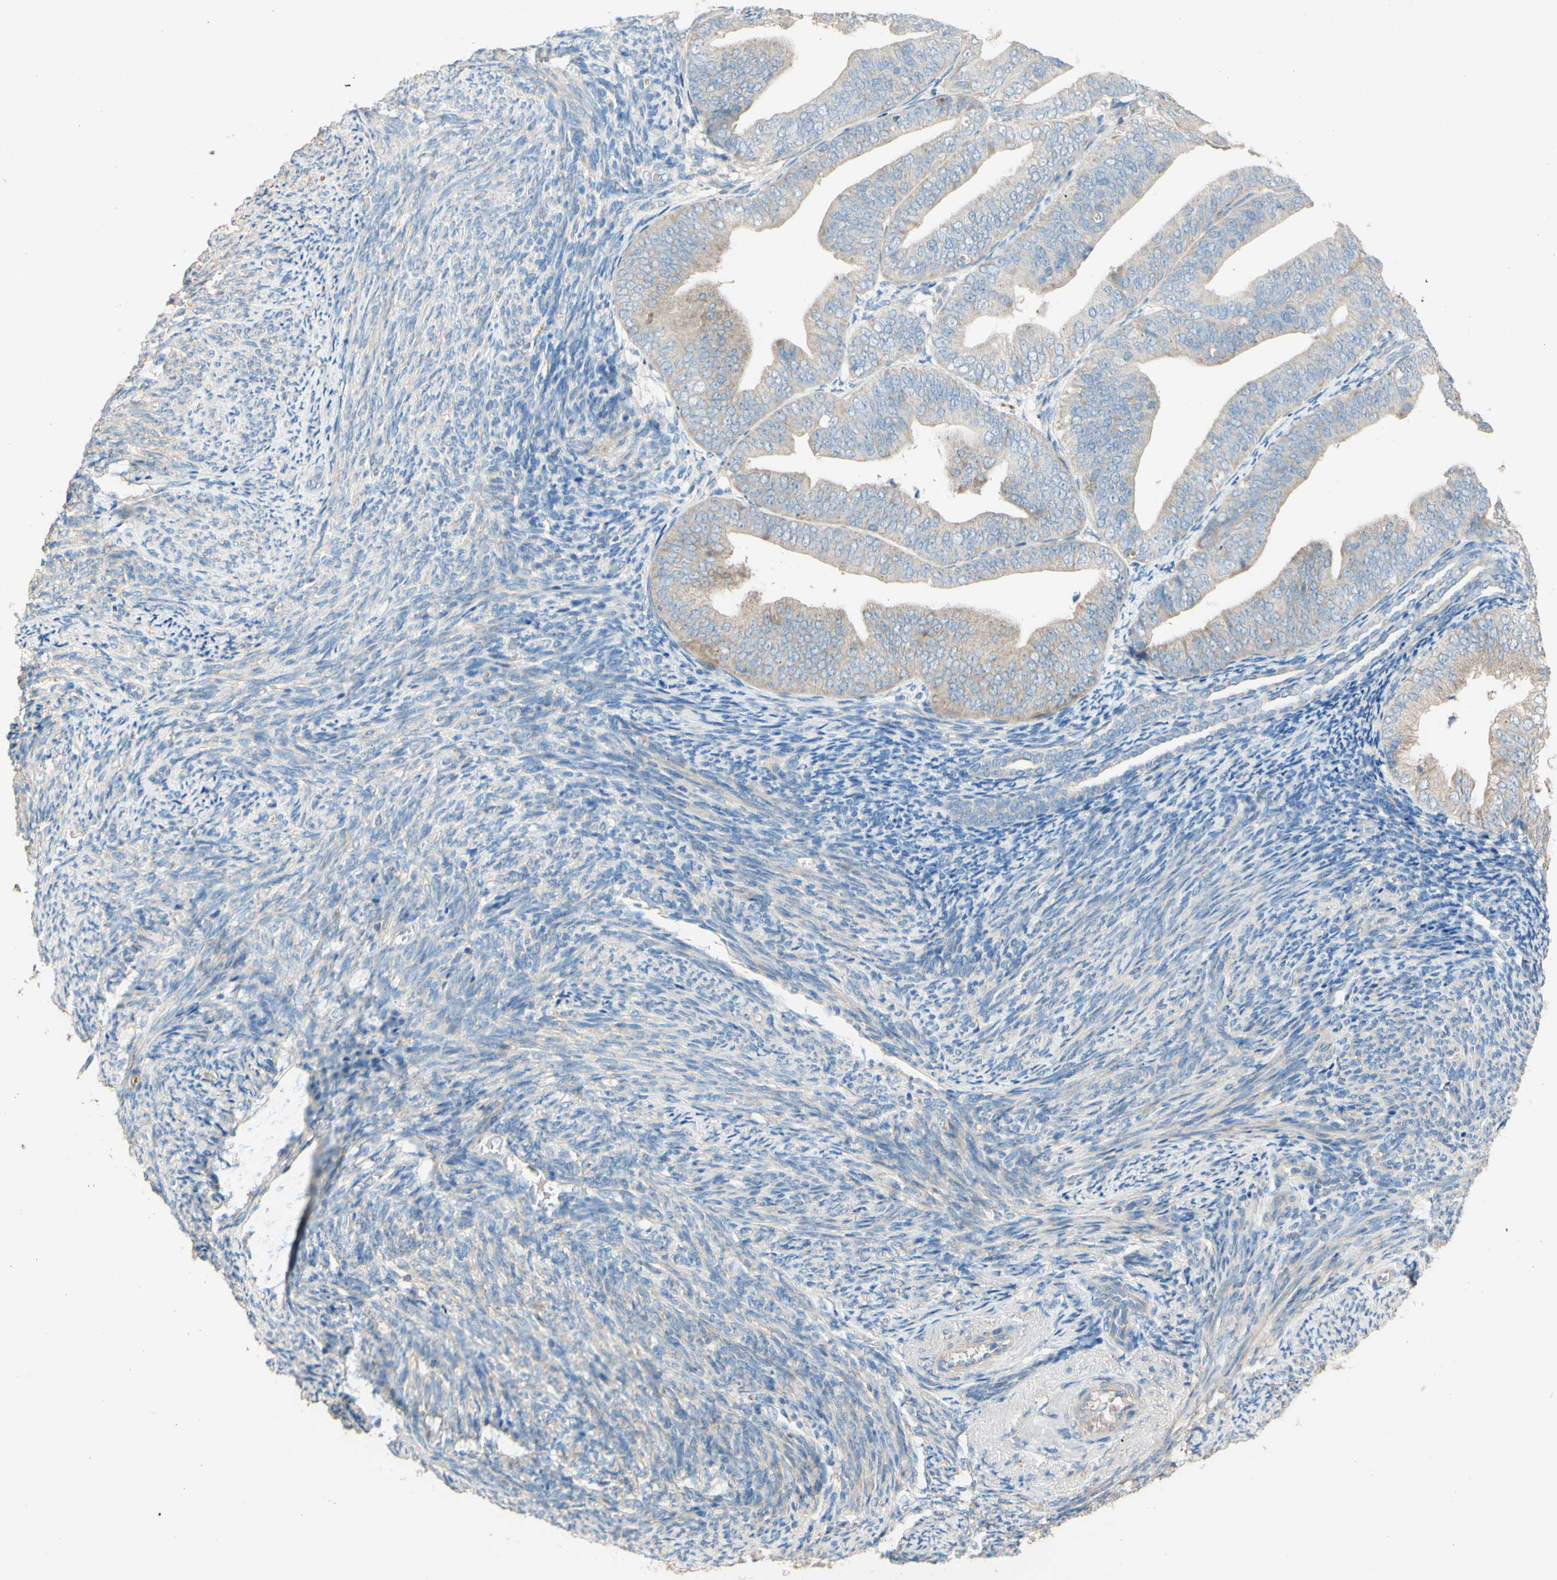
{"staining": {"intensity": "weak", "quantity": "<25%", "location": "cytoplasmic/membranous"}, "tissue": "endometrial cancer", "cell_type": "Tumor cells", "image_type": "cancer", "snomed": [{"axis": "morphology", "description": "Adenocarcinoma, NOS"}, {"axis": "topography", "description": "Endometrium"}], "caption": "IHC photomicrograph of neoplastic tissue: endometrial cancer stained with DAB (3,3'-diaminobenzidine) reveals no significant protein positivity in tumor cells.", "gene": "DKK3", "patient": {"sex": "female", "age": 63}}